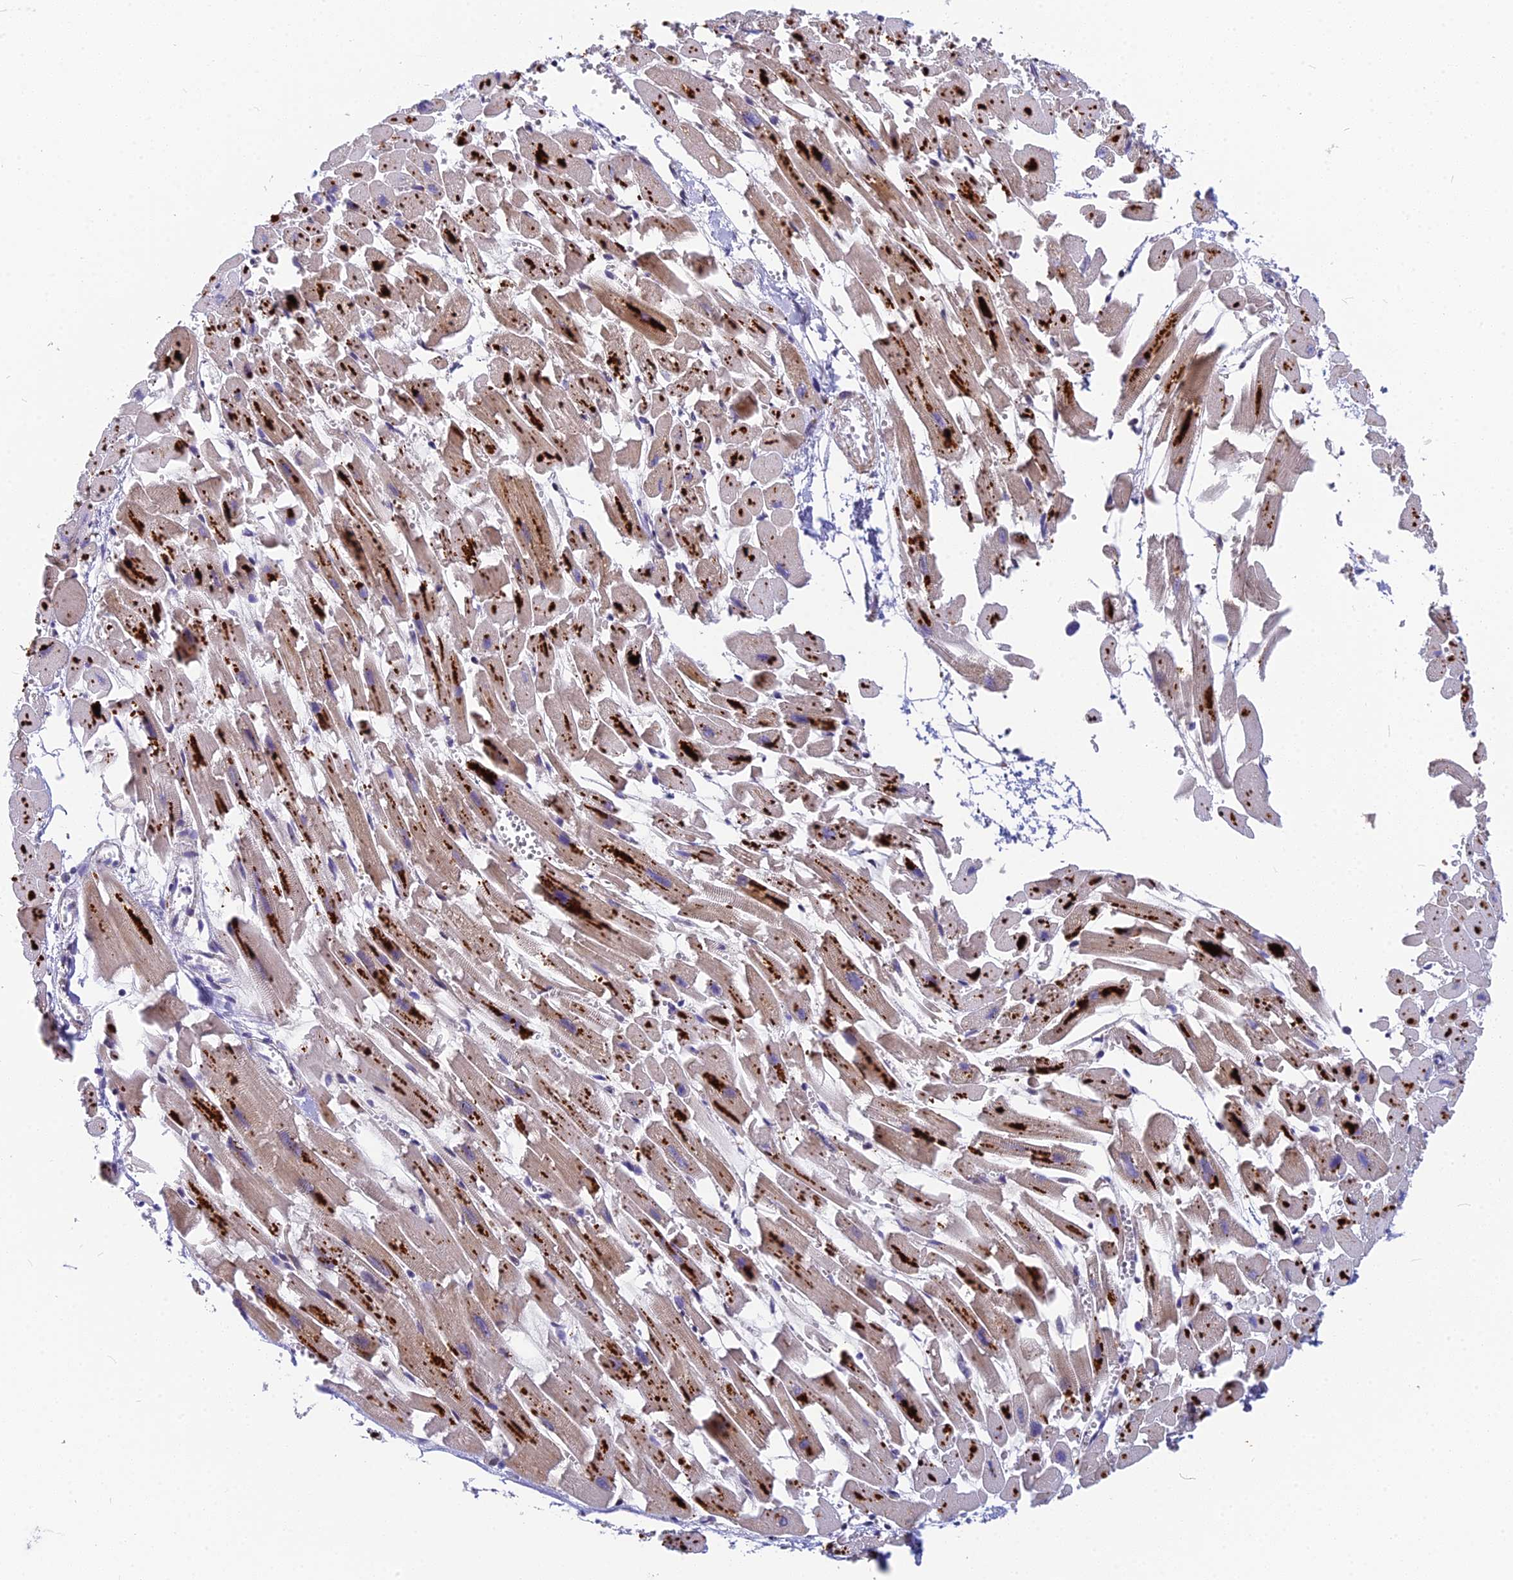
{"staining": {"intensity": "strong", "quantity": ">75%", "location": "cytoplasmic/membranous"}, "tissue": "heart muscle", "cell_type": "Cardiomyocytes", "image_type": "normal", "snomed": [{"axis": "morphology", "description": "Normal tissue, NOS"}, {"axis": "topography", "description": "Heart"}], "caption": "Immunohistochemistry (DAB) staining of unremarkable heart muscle displays strong cytoplasmic/membranous protein expression in approximately >75% of cardiomyocytes. (DAB IHC with brightfield microscopy, high magnification).", "gene": "CMC1", "patient": {"sex": "female", "age": 64}}